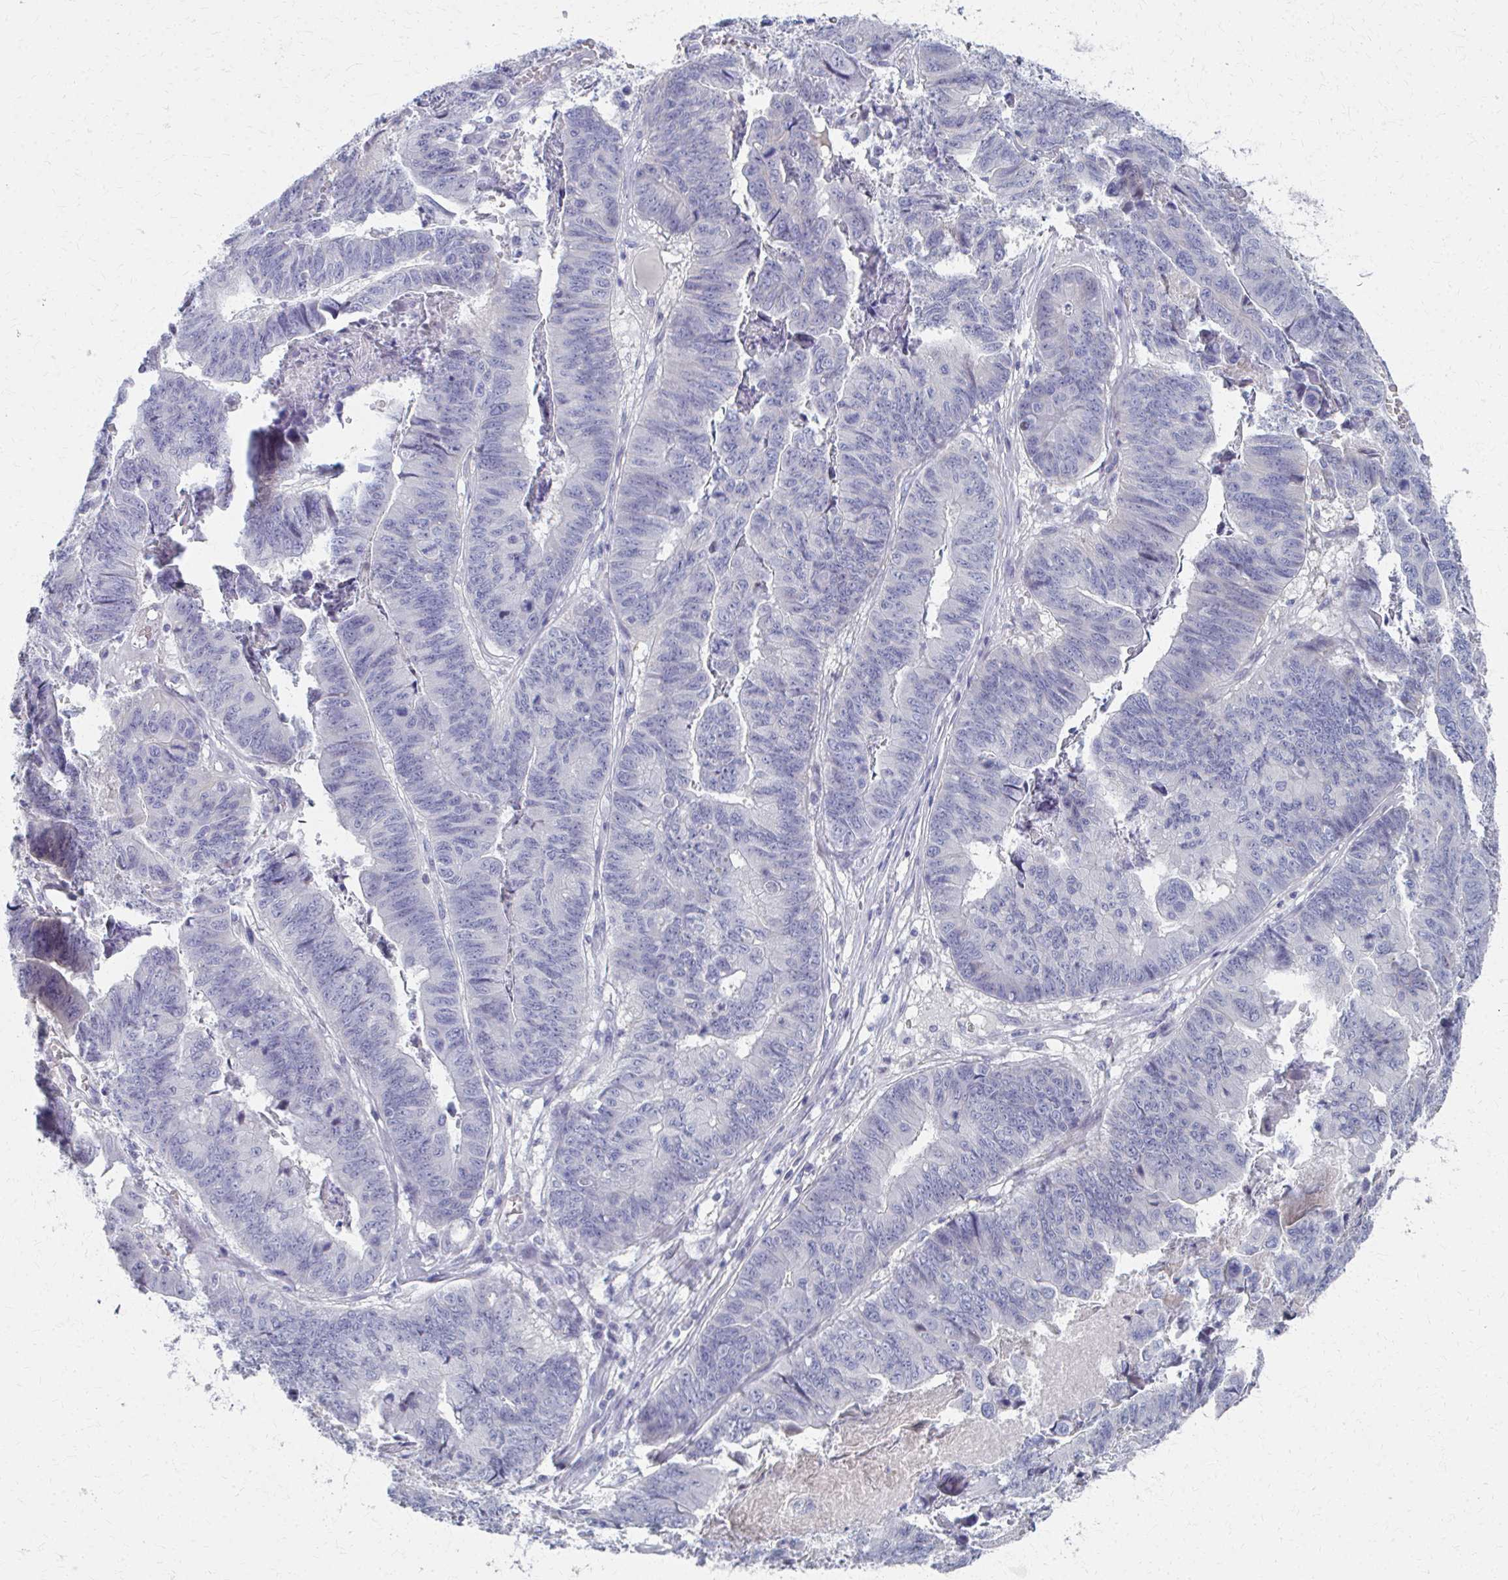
{"staining": {"intensity": "negative", "quantity": "none", "location": "none"}, "tissue": "stomach cancer", "cell_type": "Tumor cells", "image_type": "cancer", "snomed": [{"axis": "morphology", "description": "Adenocarcinoma, NOS"}, {"axis": "topography", "description": "Stomach, lower"}], "caption": "High magnification brightfield microscopy of adenocarcinoma (stomach) stained with DAB (3,3'-diaminobenzidine) (brown) and counterstained with hematoxylin (blue): tumor cells show no significant expression.", "gene": "MS4A2", "patient": {"sex": "male", "age": 77}}